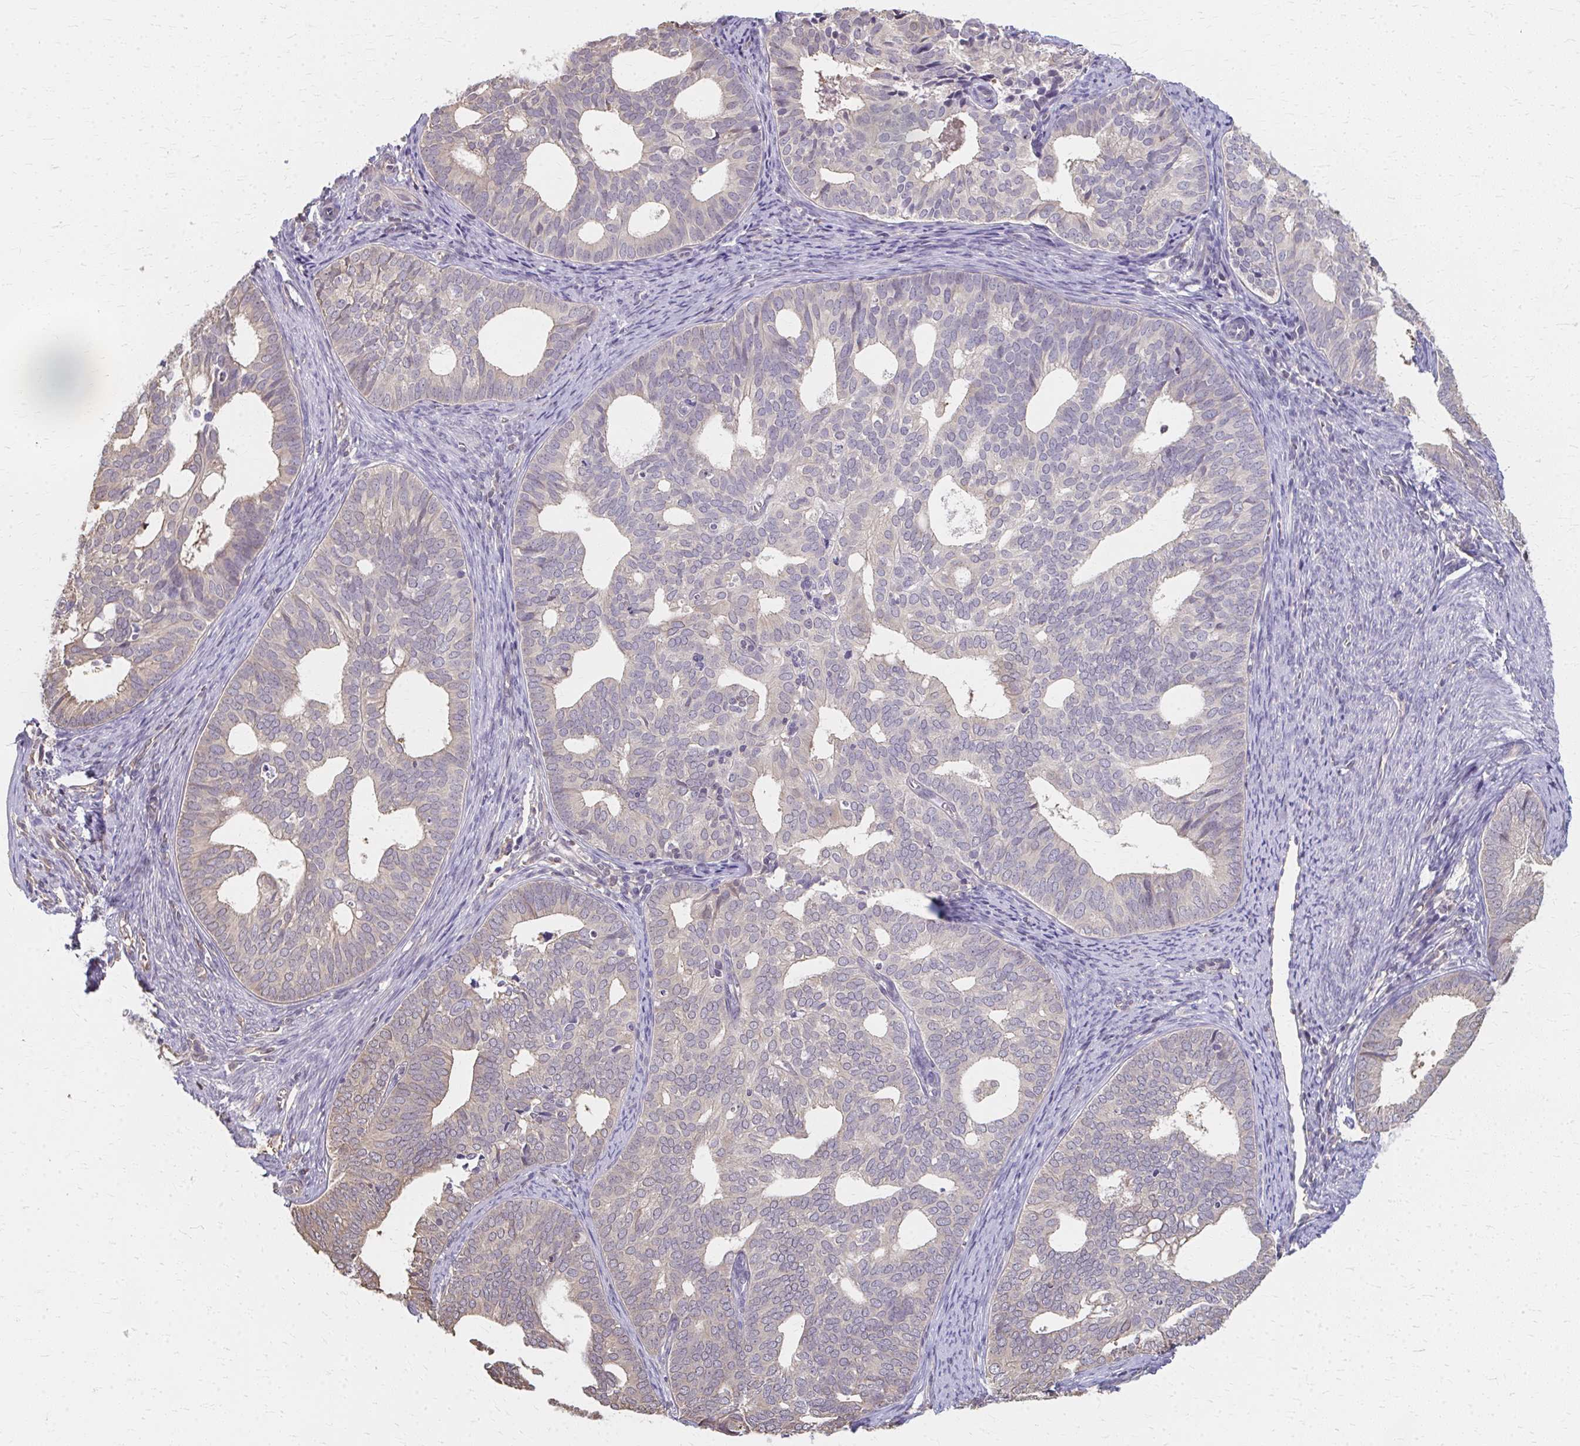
{"staining": {"intensity": "negative", "quantity": "none", "location": "none"}, "tissue": "endometrial cancer", "cell_type": "Tumor cells", "image_type": "cancer", "snomed": [{"axis": "morphology", "description": "Adenocarcinoma, NOS"}, {"axis": "topography", "description": "Endometrium"}], "caption": "Immunohistochemical staining of human endometrial cancer demonstrates no significant staining in tumor cells.", "gene": "RABGAP1L", "patient": {"sex": "female", "age": 75}}